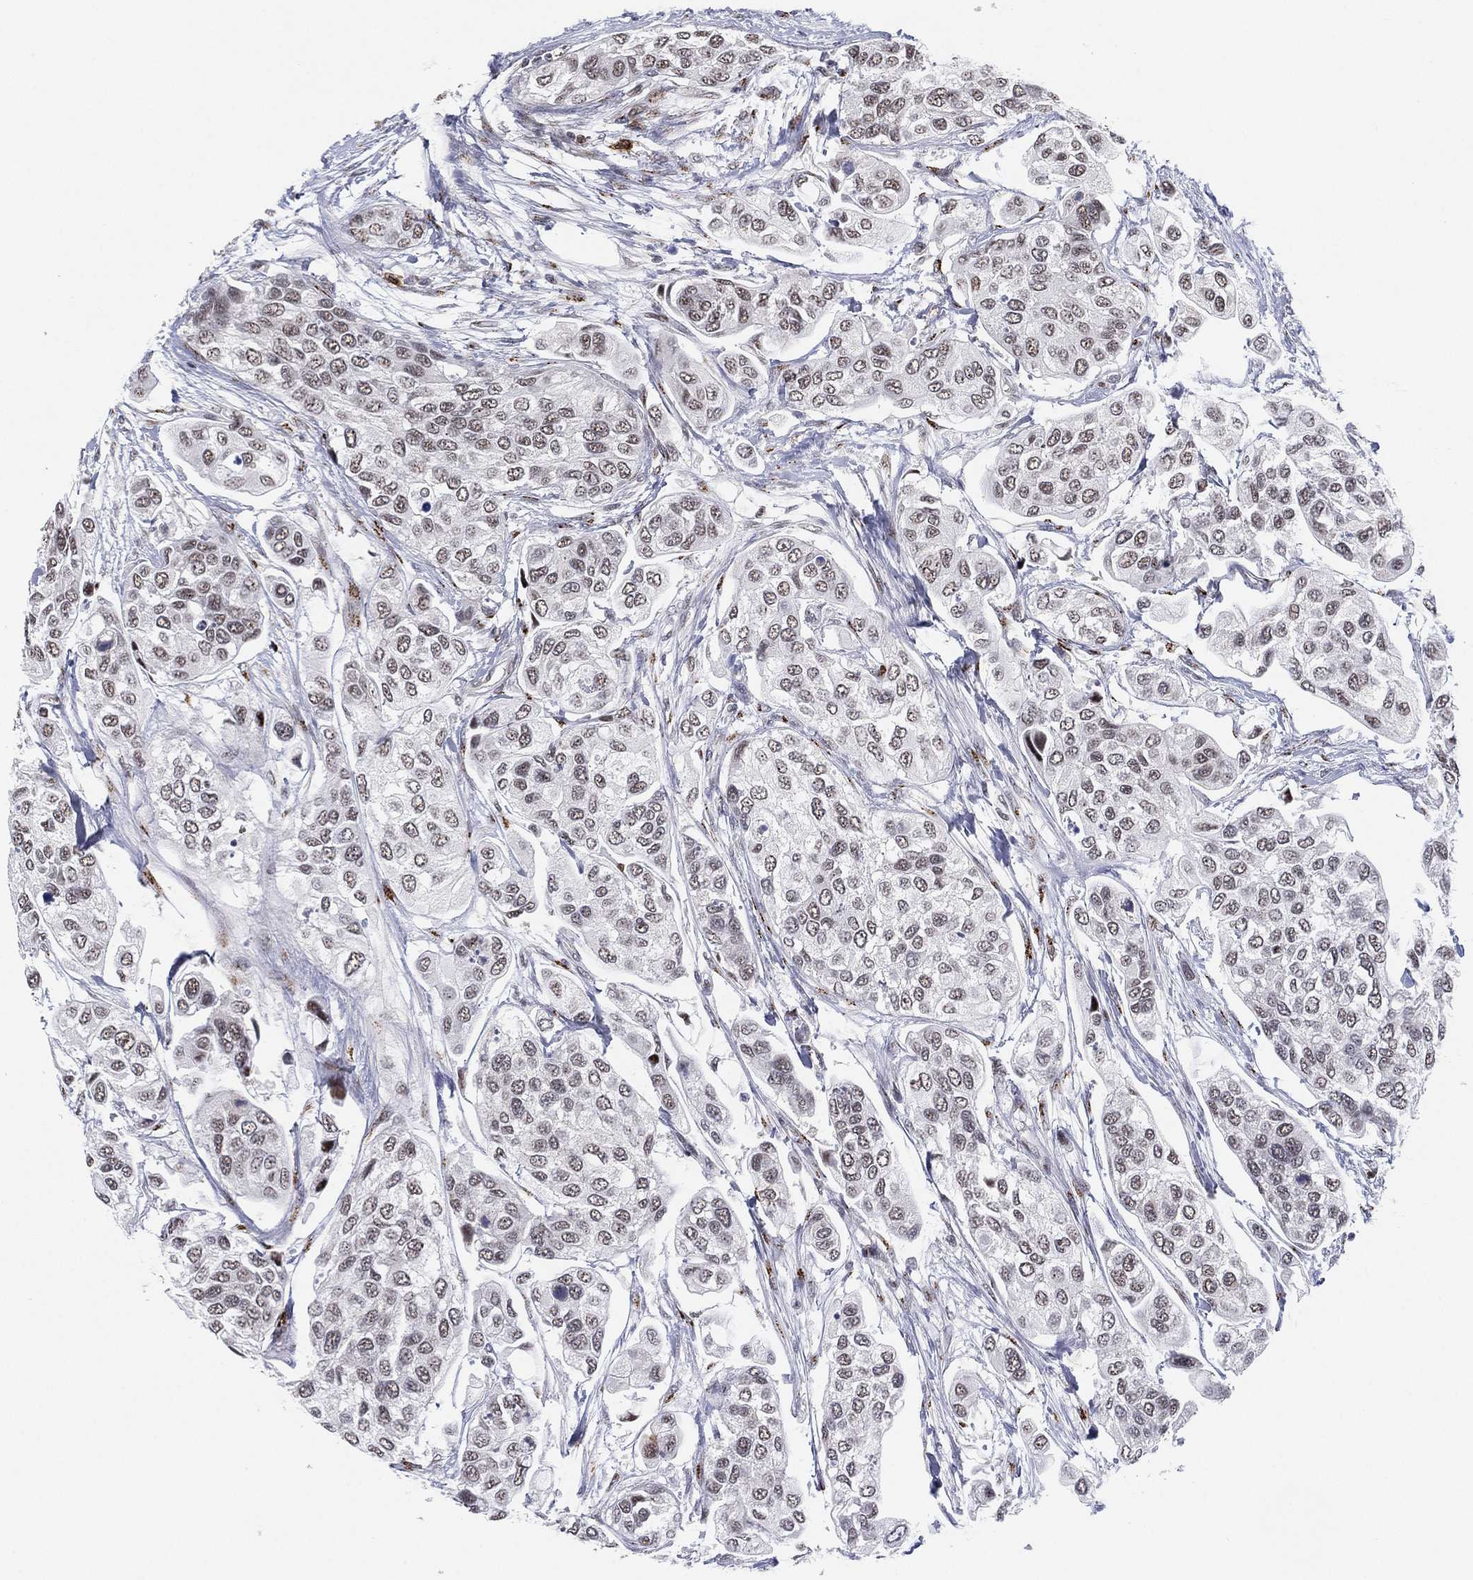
{"staining": {"intensity": "weak", "quantity": "<25%", "location": "nuclear"}, "tissue": "urothelial cancer", "cell_type": "Tumor cells", "image_type": "cancer", "snomed": [{"axis": "morphology", "description": "Urothelial carcinoma, High grade"}, {"axis": "topography", "description": "Urinary bladder"}], "caption": "A high-resolution histopathology image shows immunohistochemistry staining of urothelial cancer, which displays no significant expression in tumor cells.", "gene": "CD177", "patient": {"sex": "male", "age": 77}}